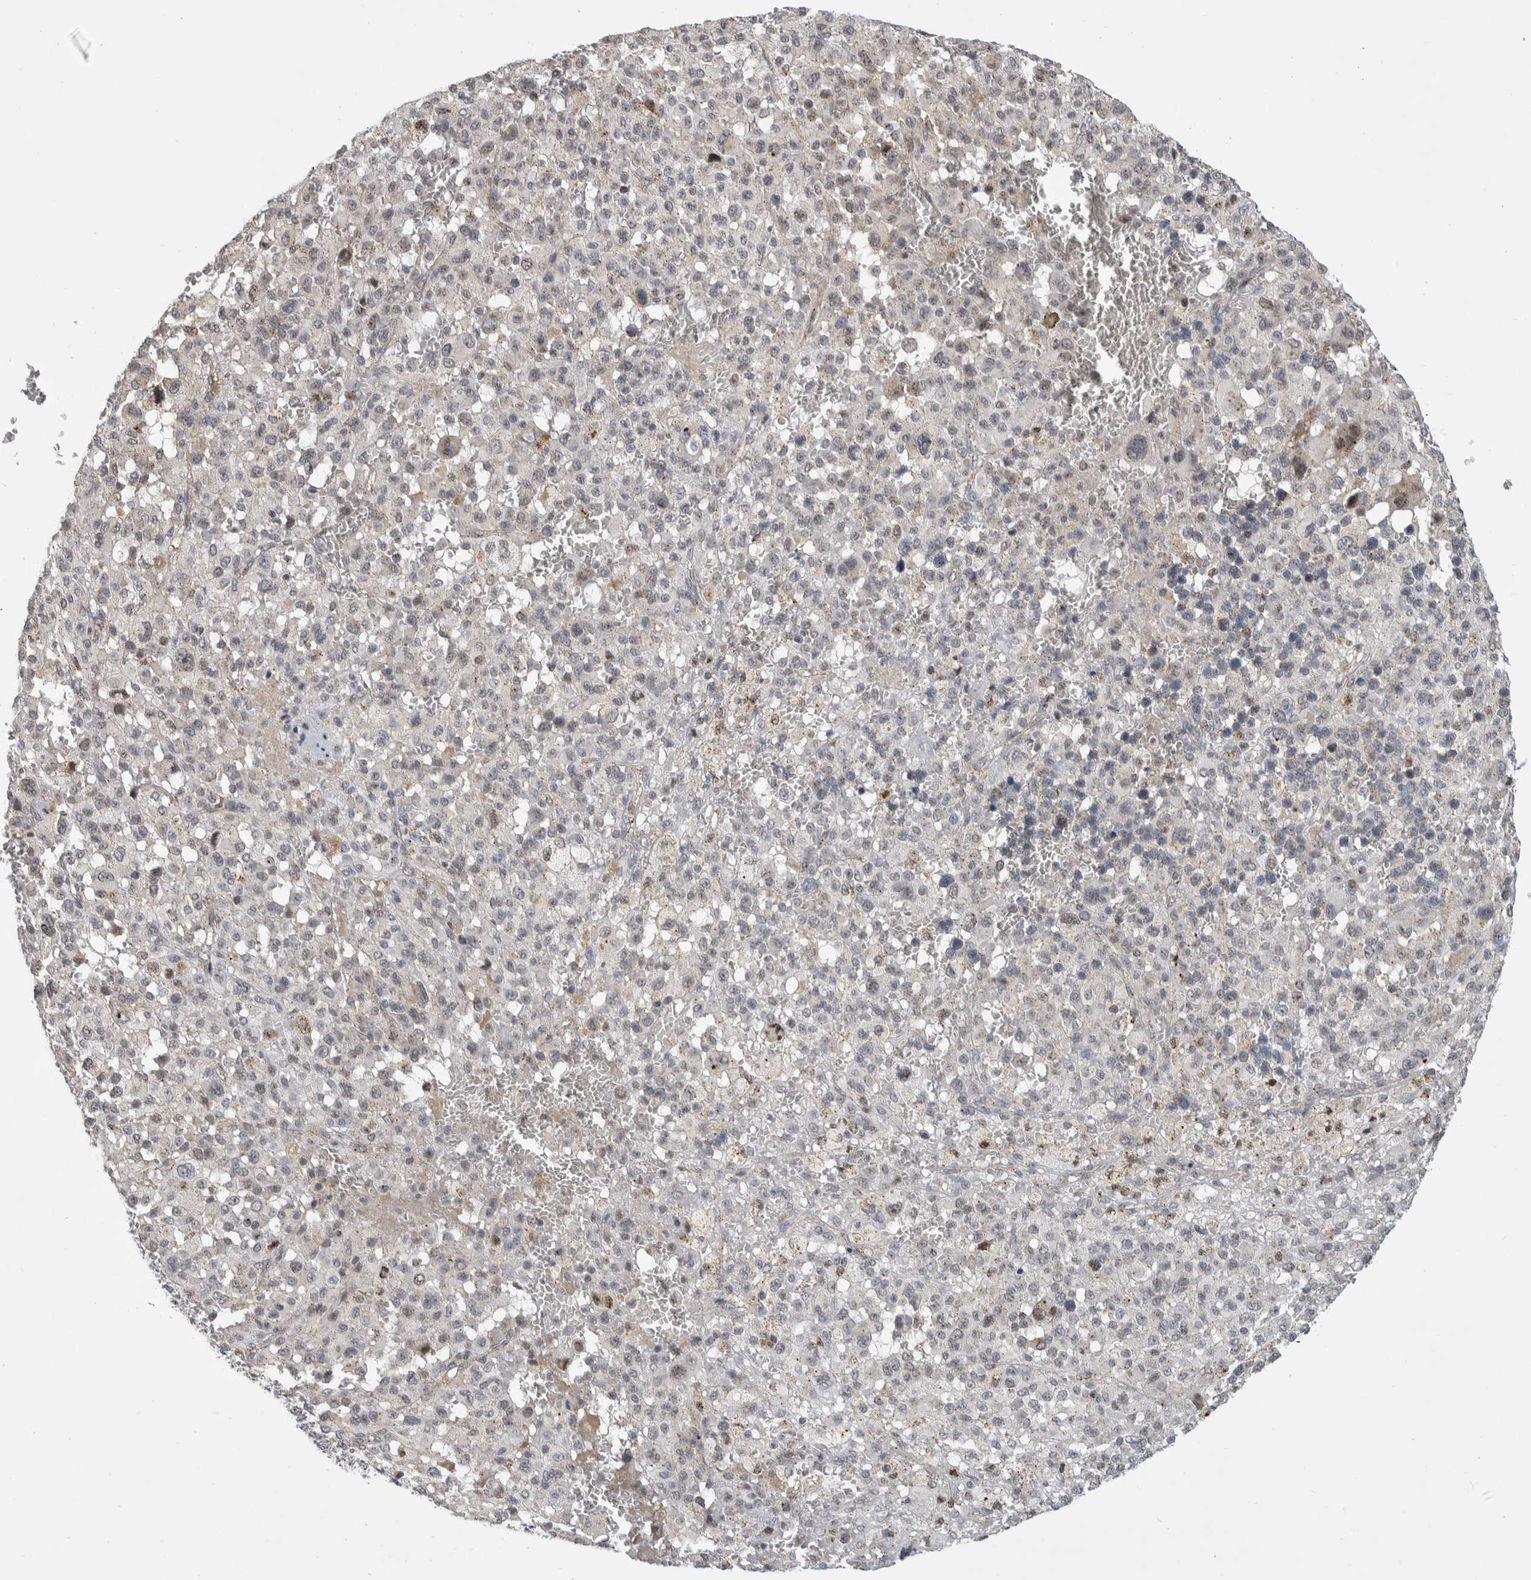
{"staining": {"intensity": "weak", "quantity": "<25%", "location": "nuclear"}, "tissue": "melanoma", "cell_type": "Tumor cells", "image_type": "cancer", "snomed": [{"axis": "morphology", "description": "Malignant melanoma, Metastatic site"}, {"axis": "topography", "description": "Skin"}], "caption": "The micrograph demonstrates no staining of tumor cells in melanoma.", "gene": "MSL1", "patient": {"sex": "female", "age": 74}}